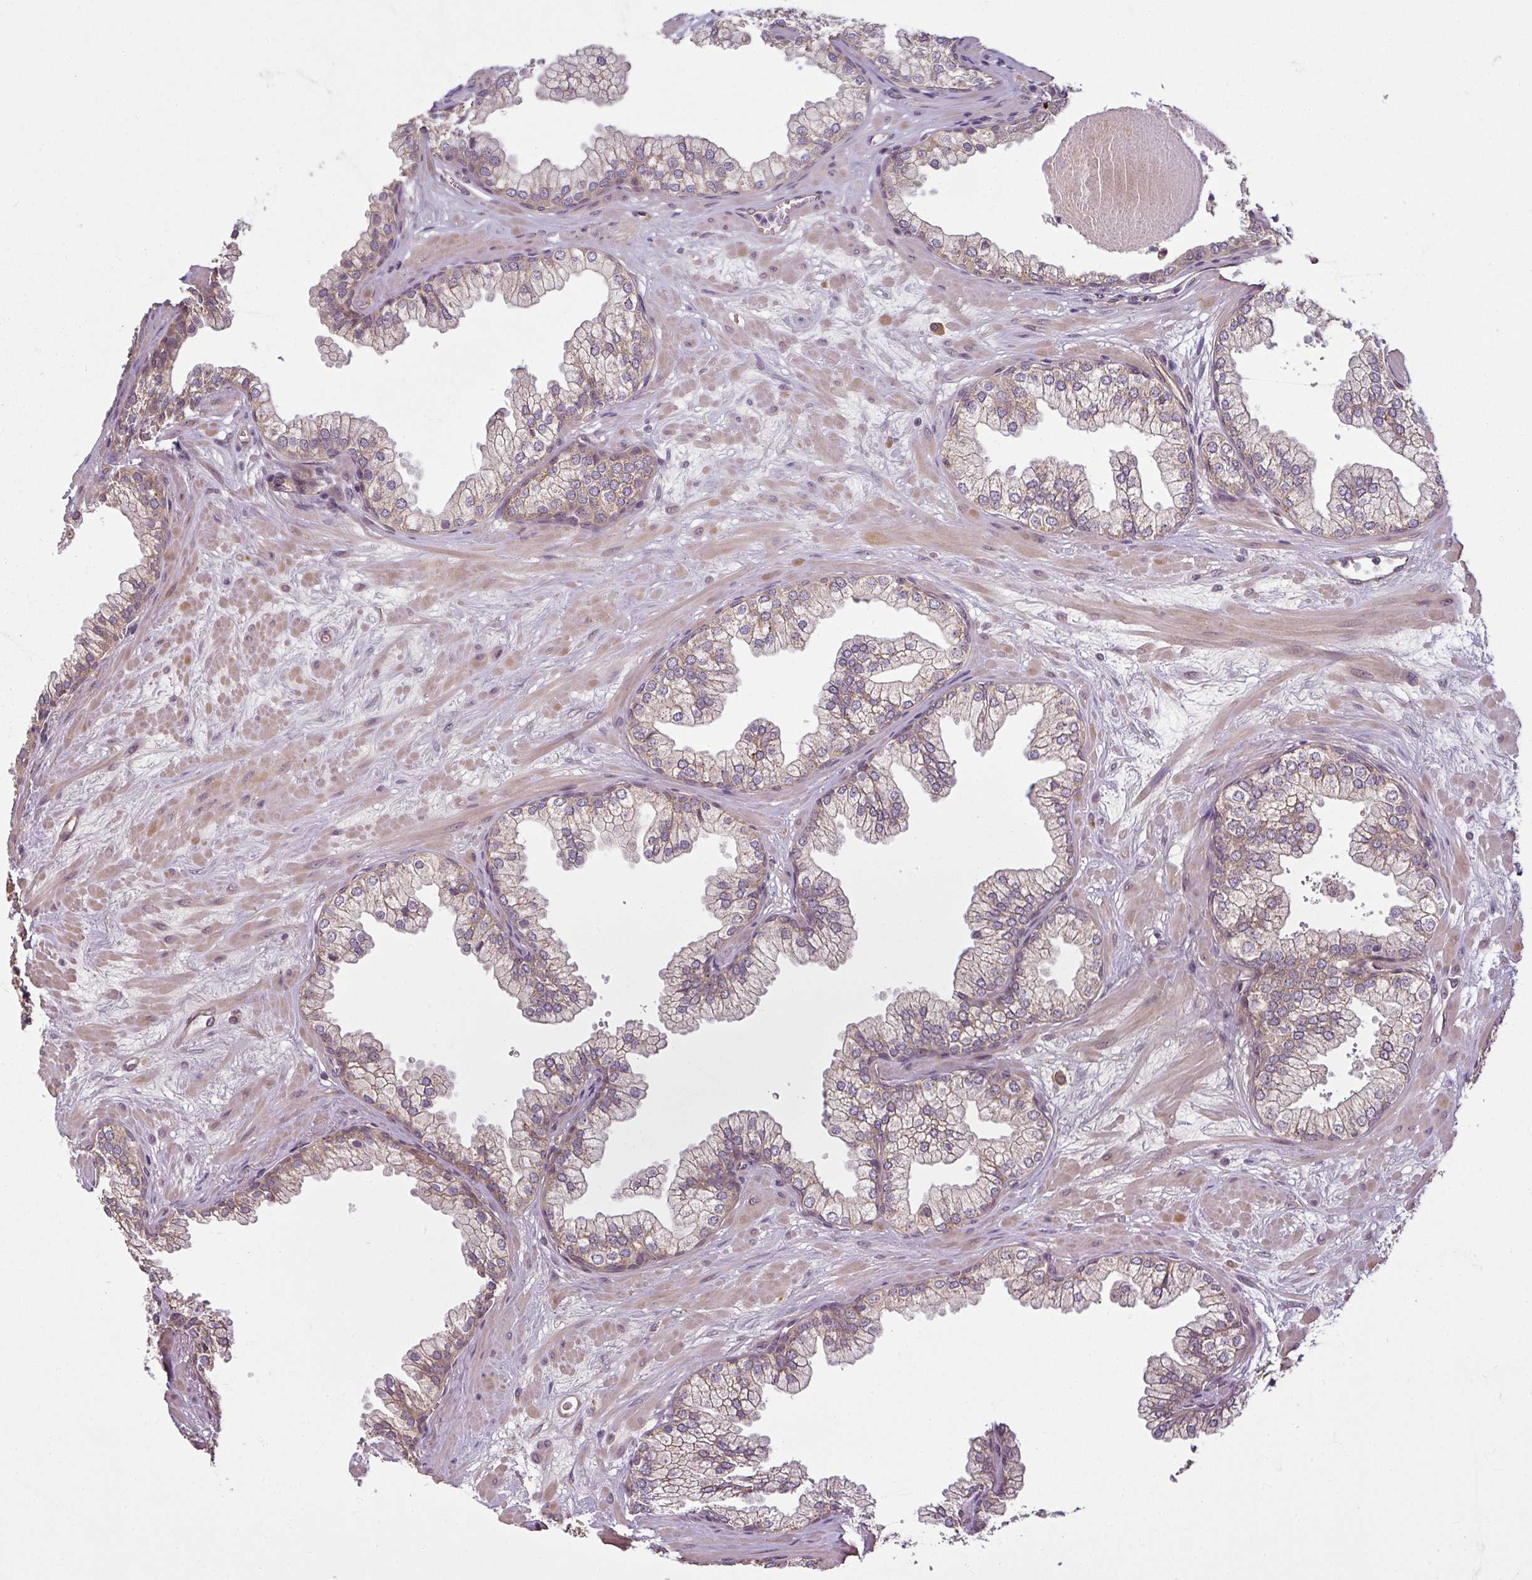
{"staining": {"intensity": "moderate", "quantity": "25%-75%", "location": "cytoplasmic/membranous"}, "tissue": "prostate", "cell_type": "Glandular cells", "image_type": "normal", "snomed": [{"axis": "morphology", "description": "Normal tissue, NOS"}, {"axis": "topography", "description": "Prostate"}, {"axis": "topography", "description": "Peripheral nerve tissue"}], "caption": "Approximately 25%-75% of glandular cells in unremarkable prostate exhibit moderate cytoplasmic/membranous protein expression as visualized by brown immunohistochemical staining.", "gene": "DIMT1", "patient": {"sex": "male", "age": 61}}